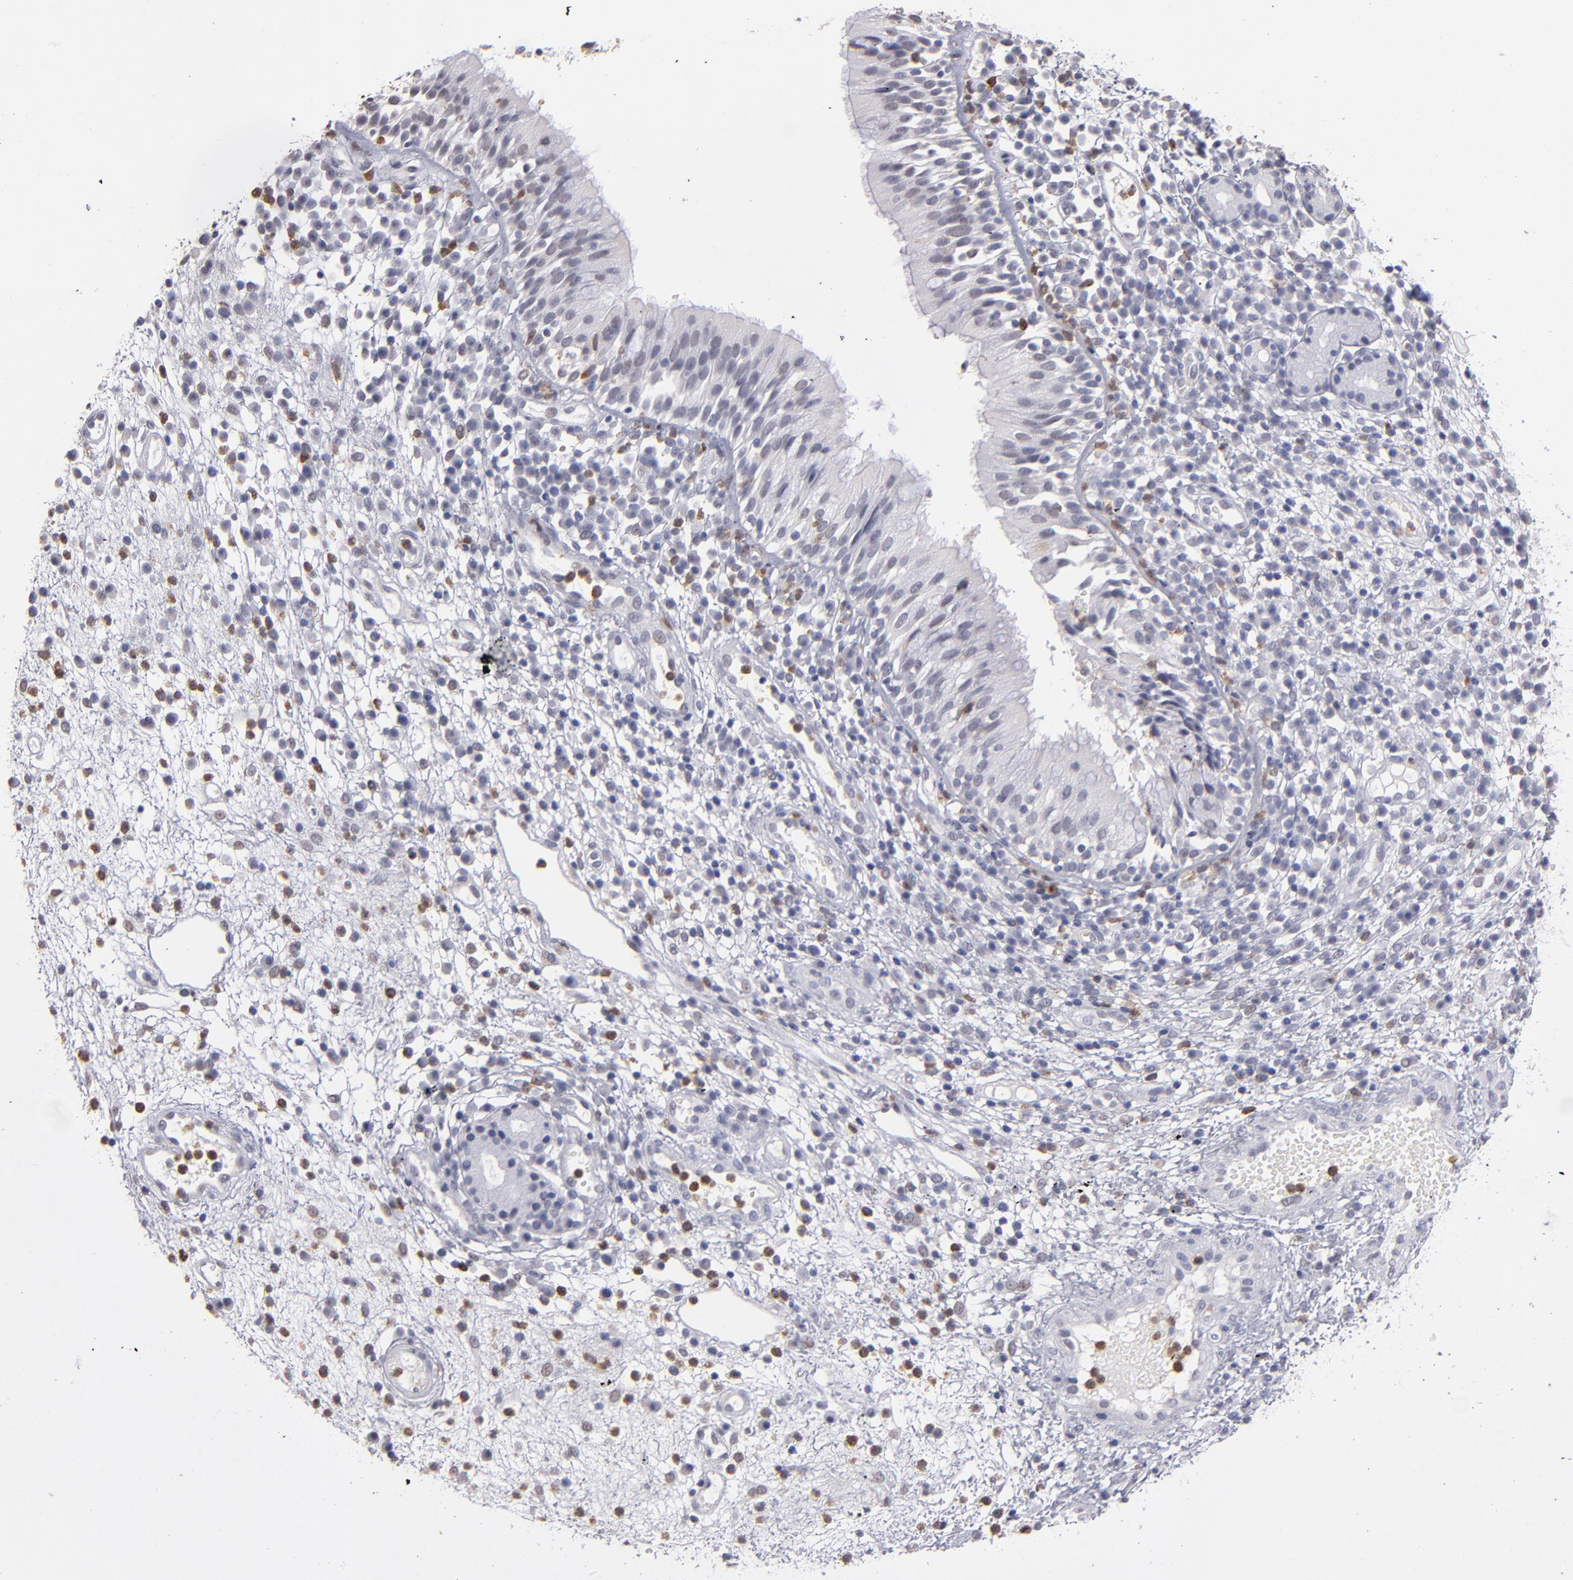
{"staining": {"intensity": "negative", "quantity": "none", "location": "none"}, "tissue": "nasopharynx", "cell_type": "Respiratory epithelial cells", "image_type": "normal", "snomed": [{"axis": "morphology", "description": "Normal tissue, NOS"}, {"axis": "morphology", "description": "Inflammation, NOS"}, {"axis": "morphology", "description": "Malignant melanoma, Metastatic site"}, {"axis": "topography", "description": "Nasopharynx"}], "caption": "High power microscopy image of an immunohistochemistry (IHC) photomicrograph of benign nasopharynx, revealing no significant staining in respiratory epithelial cells. (DAB immunohistochemistry with hematoxylin counter stain).", "gene": "MGAM", "patient": {"sex": "female", "age": 55}}